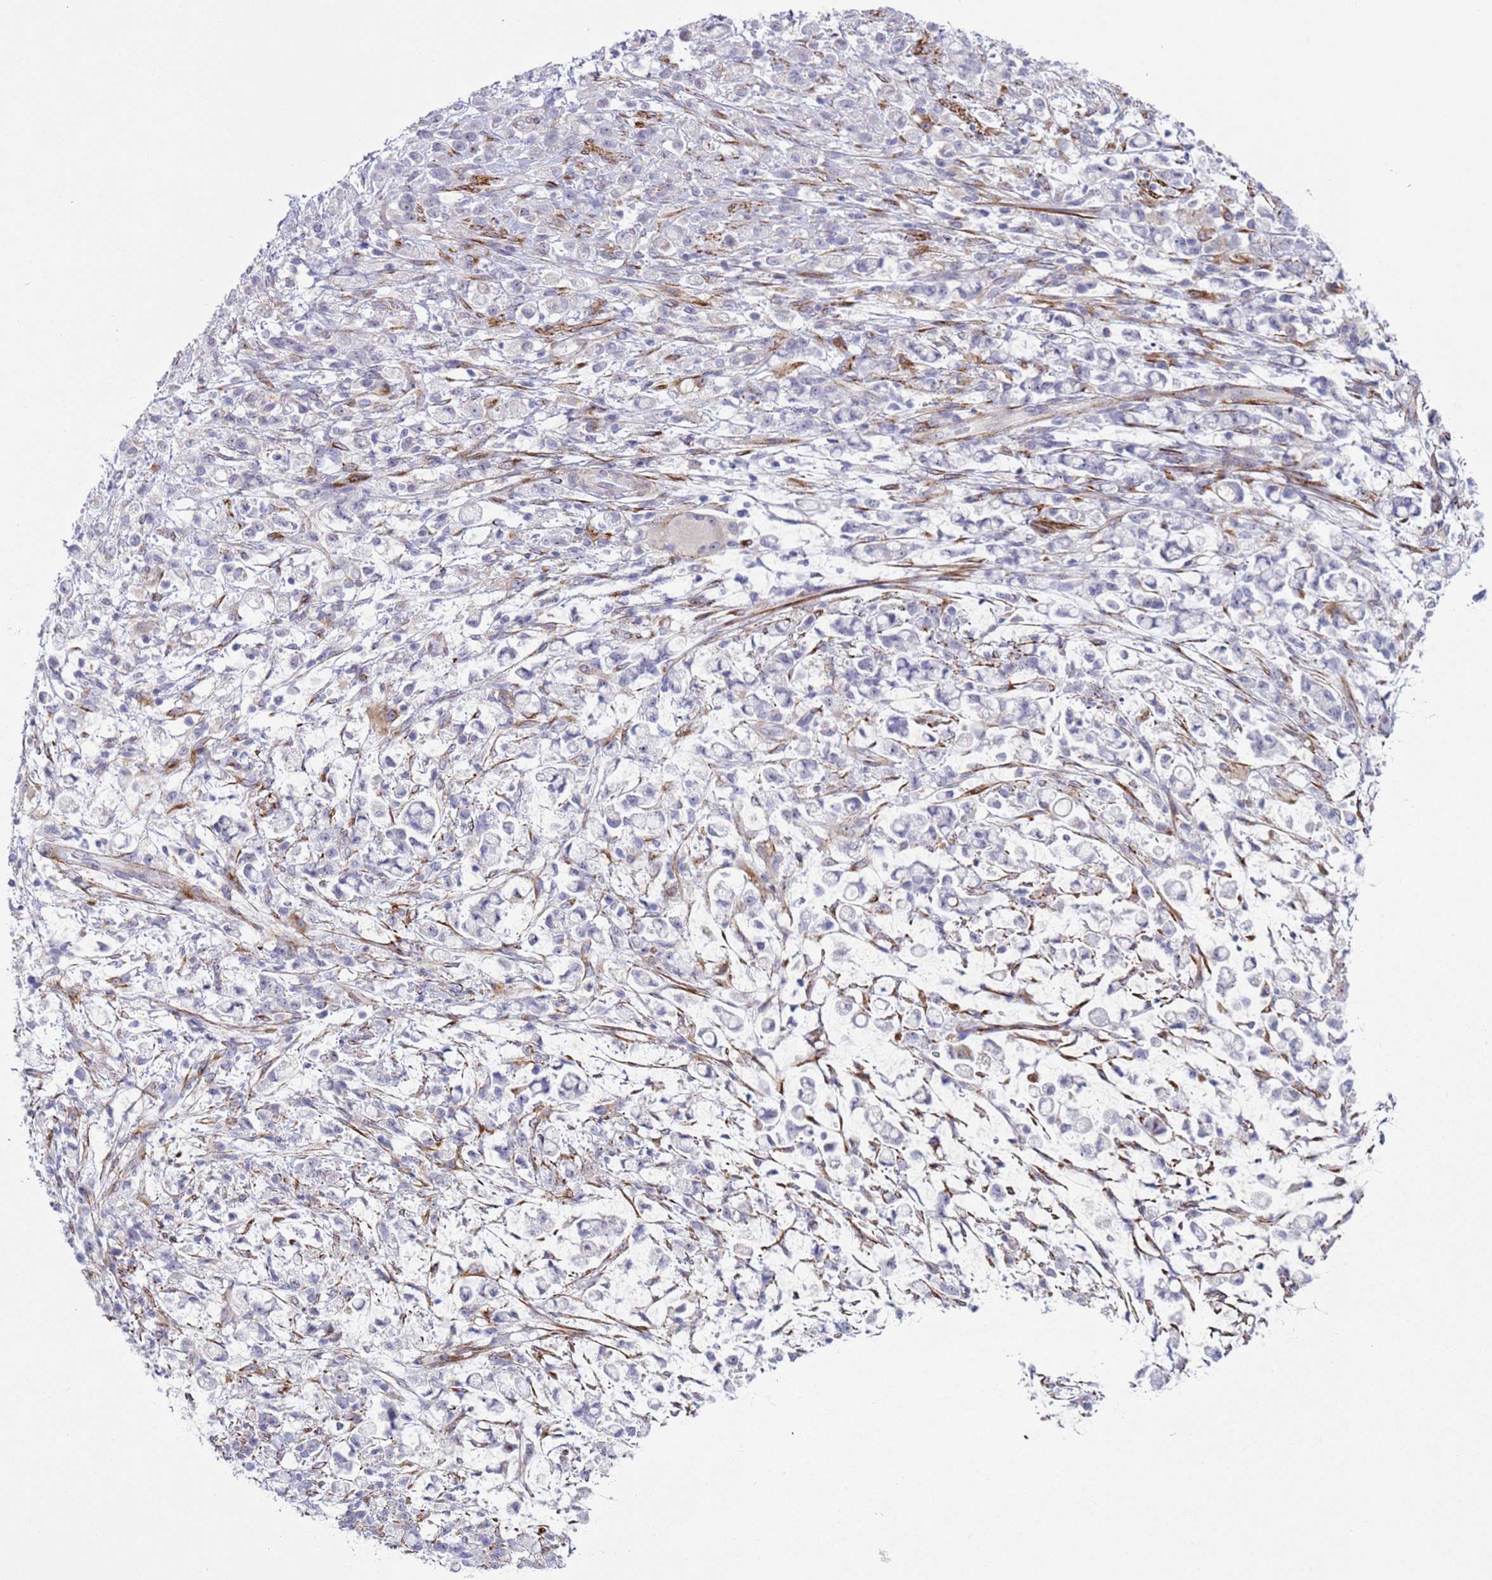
{"staining": {"intensity": "negative", "quantity": "none", "location": "none"}, "tissue": "stomach cancer", "cell_type": "Tumor cells", "image_type": "cancer", "snomed": [{"axis": "morphology", "description": "Adenocarcinoma, NOS"}, {"axis": "topography", "description": "Stomach"}], "caption": "Tumor cells are negative for brown protein staining in stomach cancer. (DAB immunohistochemistry, high magnification).", "gene": "HEATR1", "patient": {"sex": "female", "age": 60}}